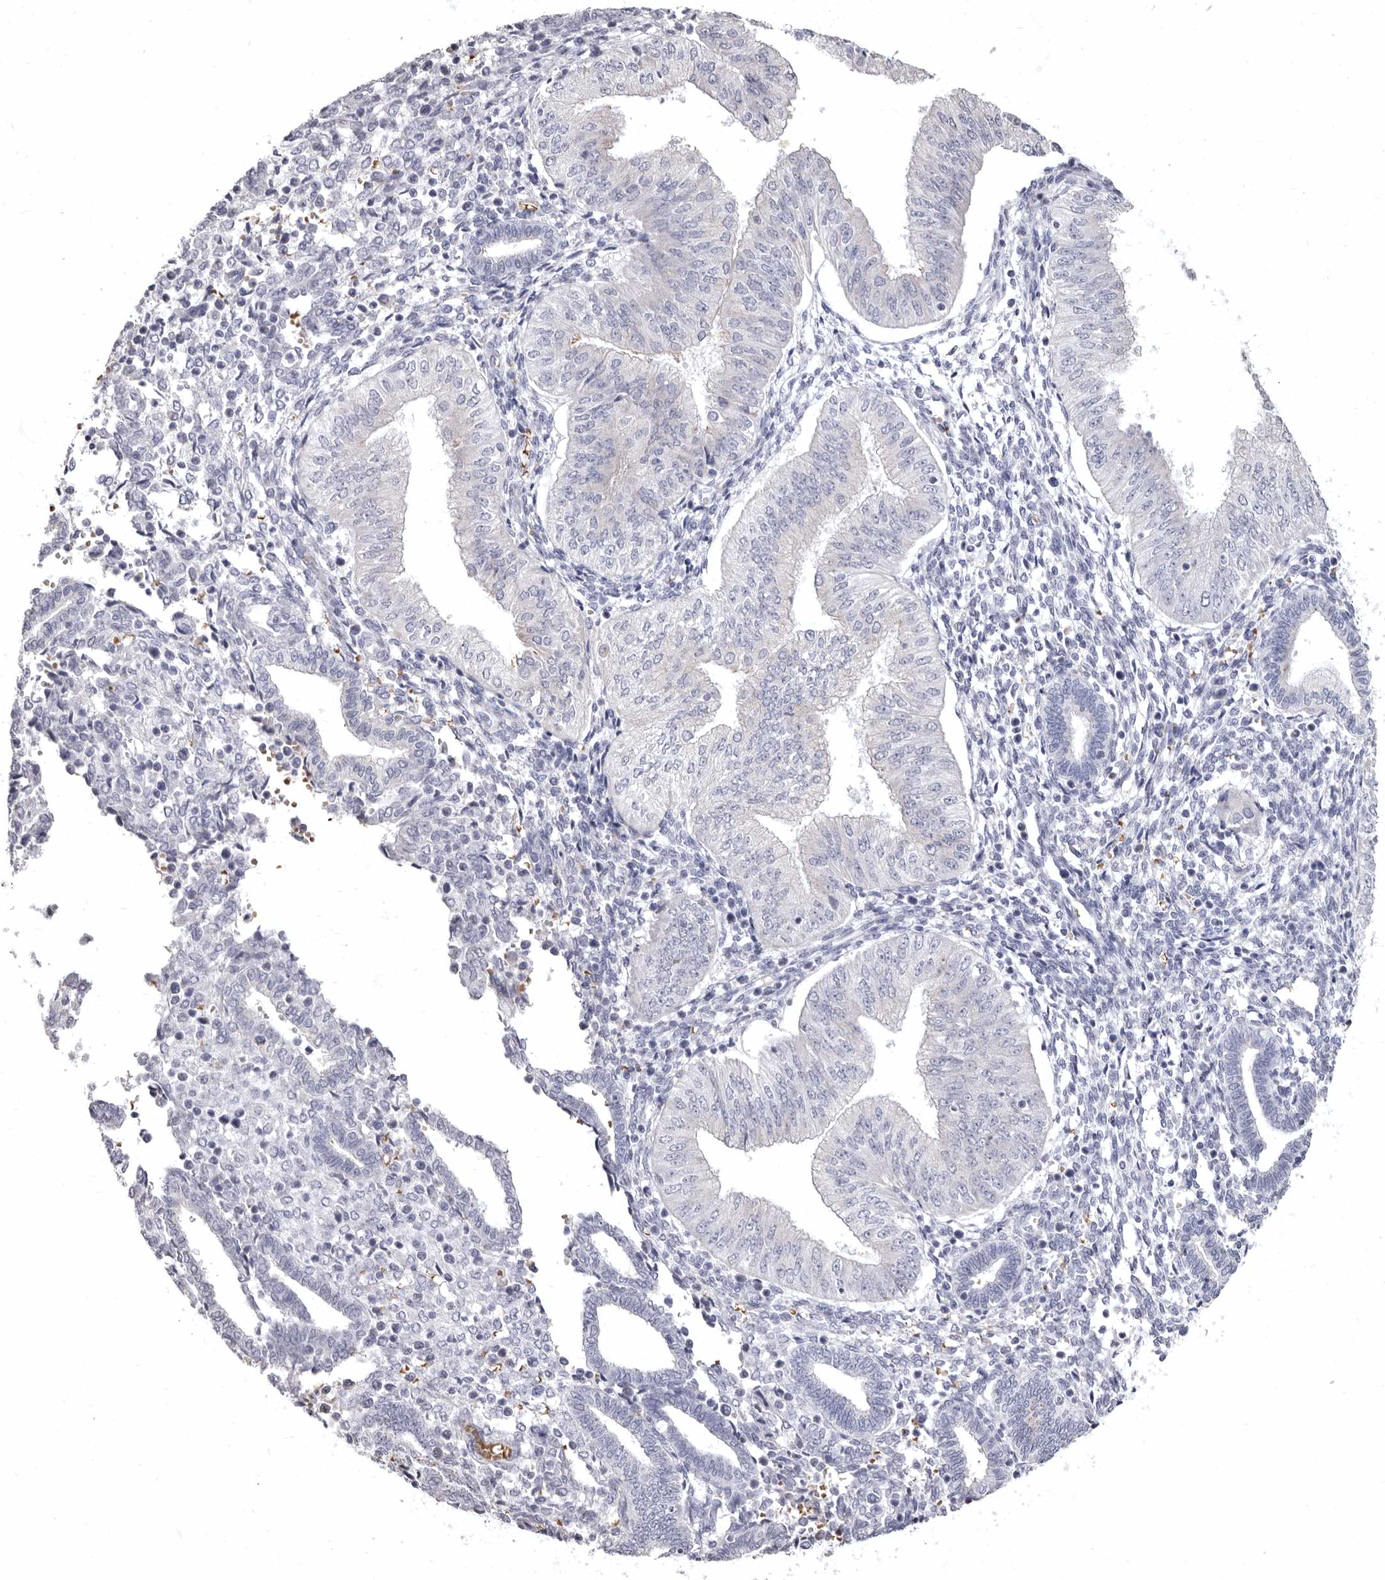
{"staining": {"intensity": "negative", "quantity": "none", "location": "none"}, "tissue": "endometrial cancer", "cell_type": "Tumor cells", "image_type": "cancer", "snomed": [{"axis": "morphology", "description": "Normal tissue, NOS"}, {"axis": "morphology", "description": "Adenocarcinoma, NOS"}, {"axis": "topography", "description": "Endometrium"}], "caption": "Adenocarcinoma (endometrial) was stained to show a protein in brown. There is no significant positivity in tumor cells. (DAB immunohistochemistry visualized using brightfield microscopy, high magnification).", "gene": "AIDA", "patient": {"sex": "female", "age": 53}}